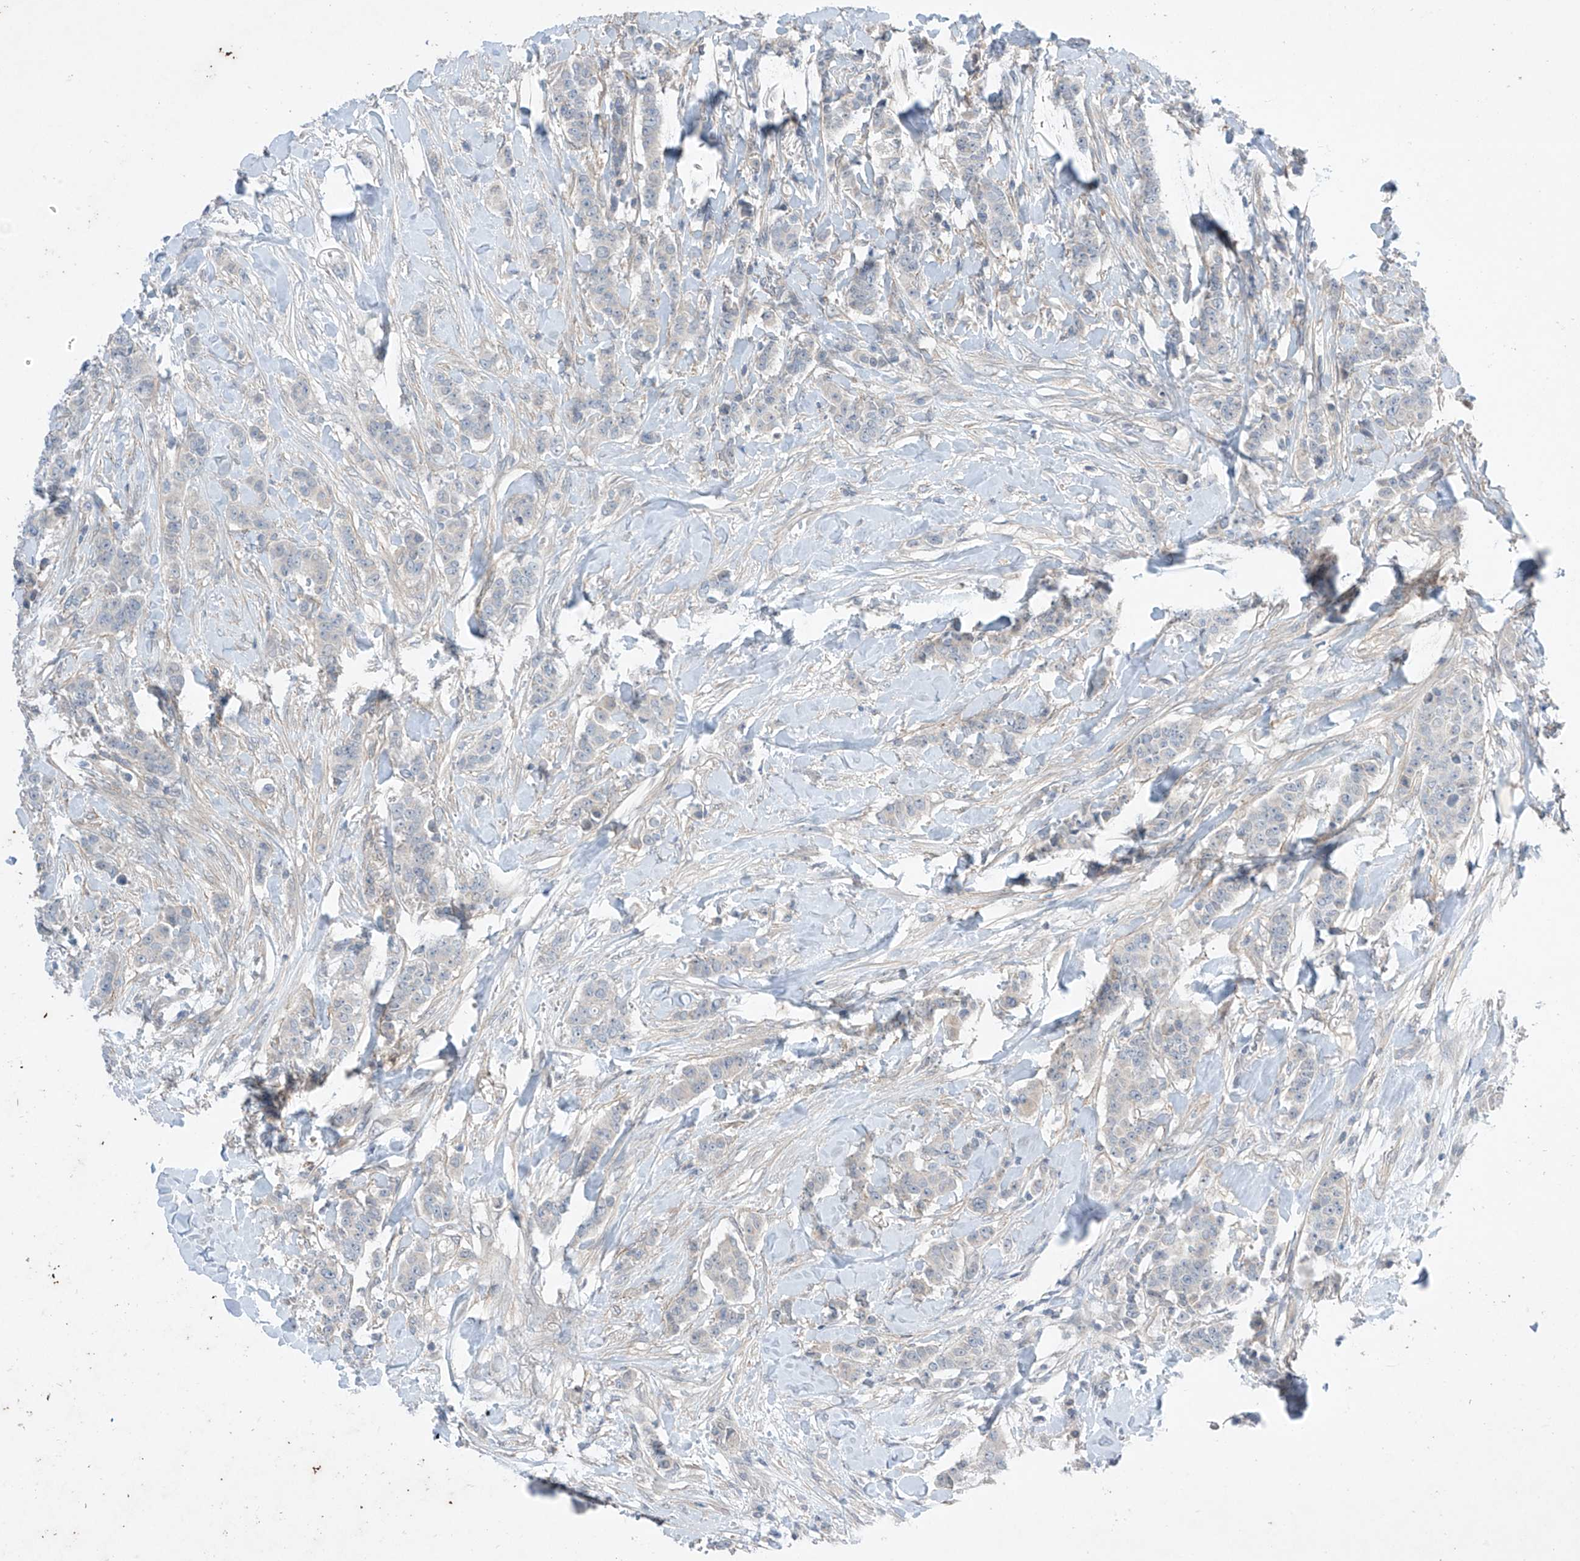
{"staining": {"intensity": "negative", "quantity": "none", "location": "none"}, "tissue": "breast cancer", "cell_type": "Tumor cells", "image_type": "cancer", "snomed": [{"axis": "morphology", "description": "Duct carcinoma"}, {"axis": "topography", "description": "Breast"}], "caption": "IHC micrograph of neoplastic tissue: human breast cancer (intraductal carcinoma) stained with DAB (3,3'-diaminobenzidine) reveals no significant protein staining in tumor cells. (DAB (3,3'-diaminobenzidine) IHC, high magnification).", "gene": "ABLIM2", "patient": {"sex": "female", "age": 40}}